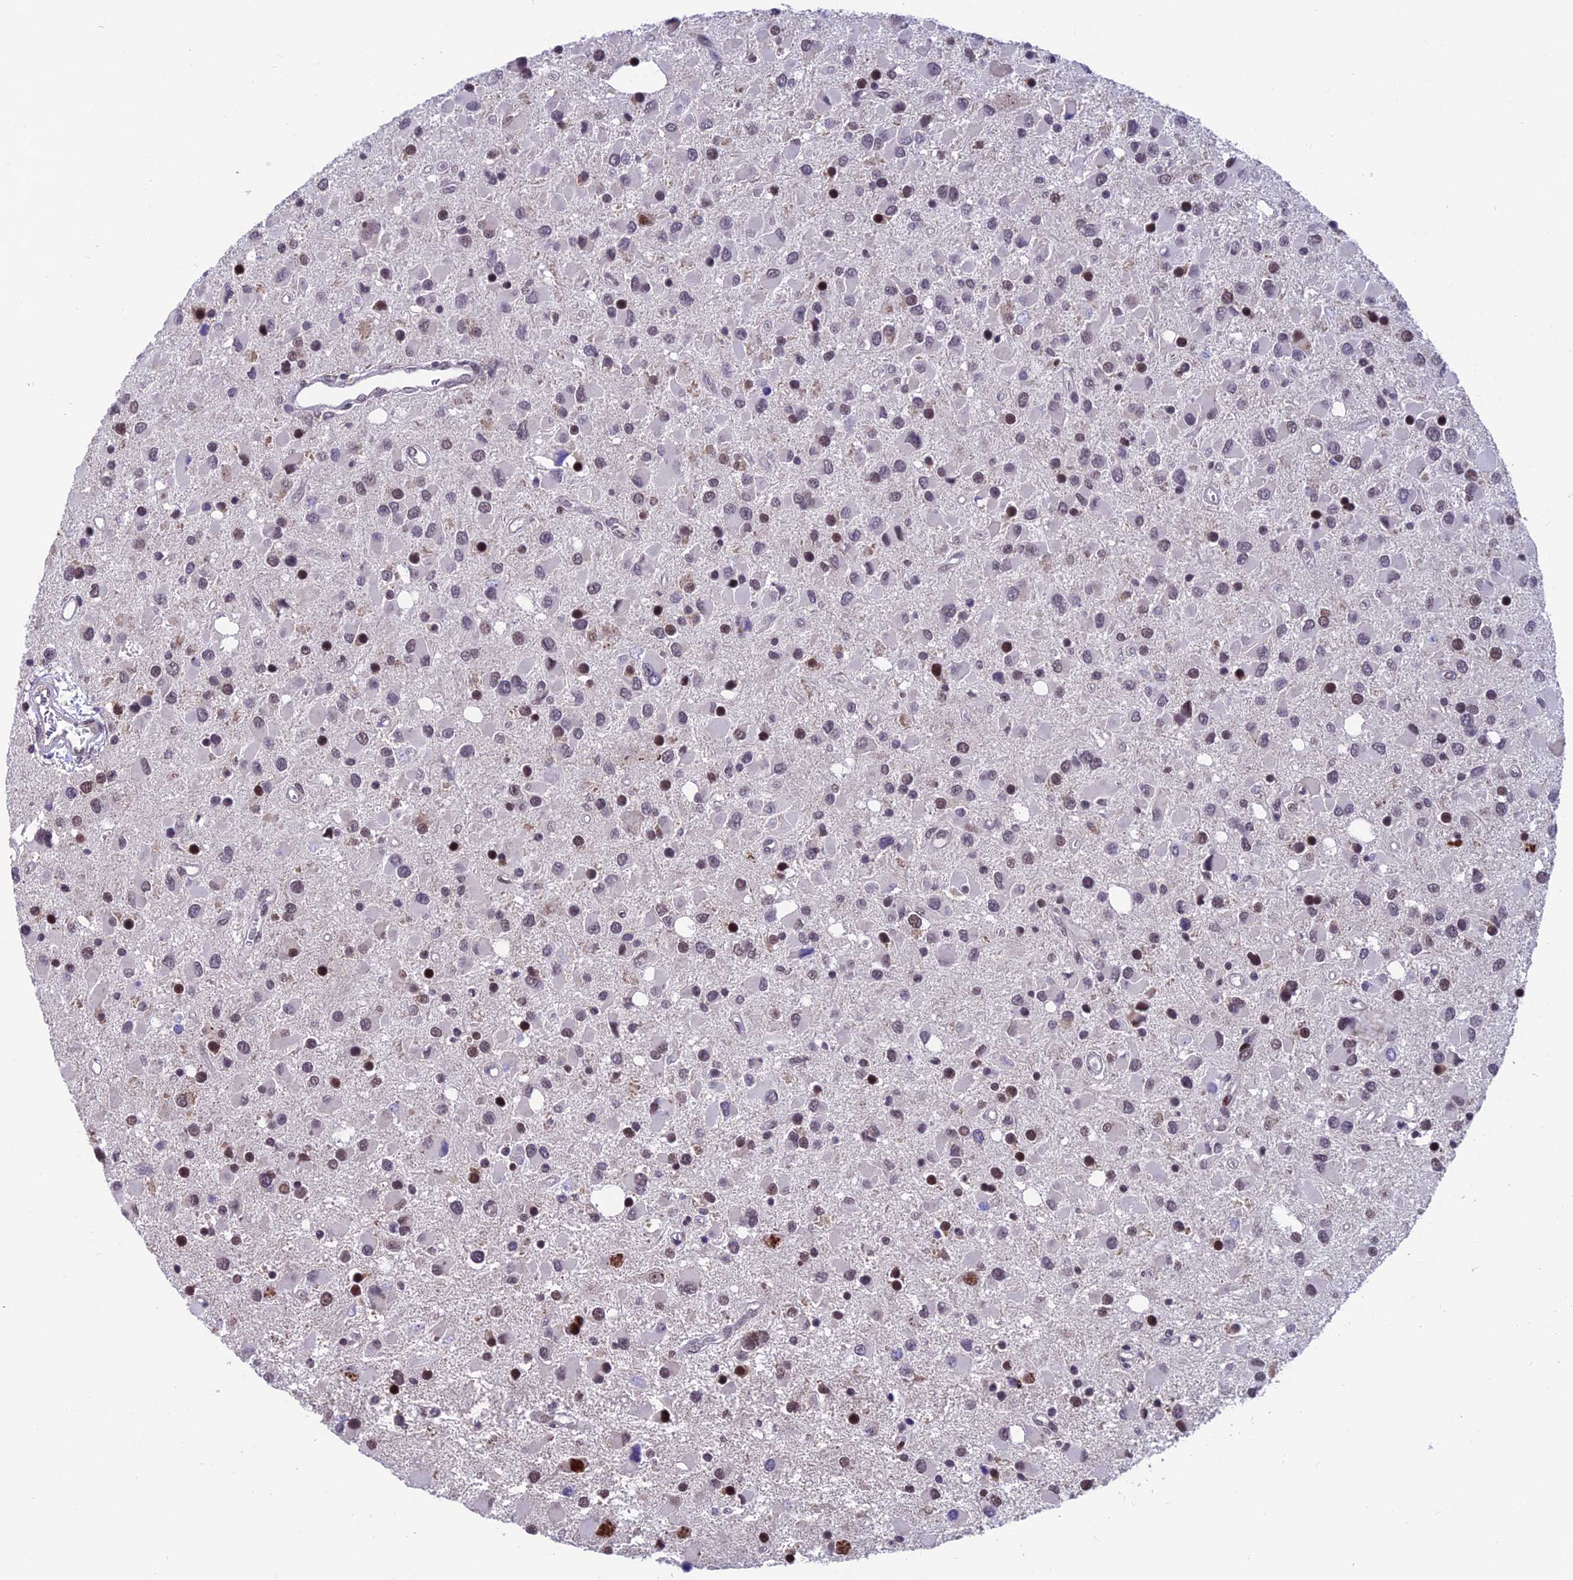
{"staining": {"intensity": "moderate", "quantity": "<25%", "location": "nuclear"}, "tissue": "glioma", "cell_type": "Tumor cells", "image_type": "cancer", "snomed": [{"axis": "morphology", "description": "Glioma, malignant, High grade"}, {"axis": "topography", "description": "Brain"}], "caption": "This image demonstrates glioma stained with IHC to label a protein in brown. The nuclear of tumor cells show moderate positivity for the protein. Nuclei are counter-stained blue.", "gene": "KIAA1191", "patient": {"sex": "male", "age": 53}}